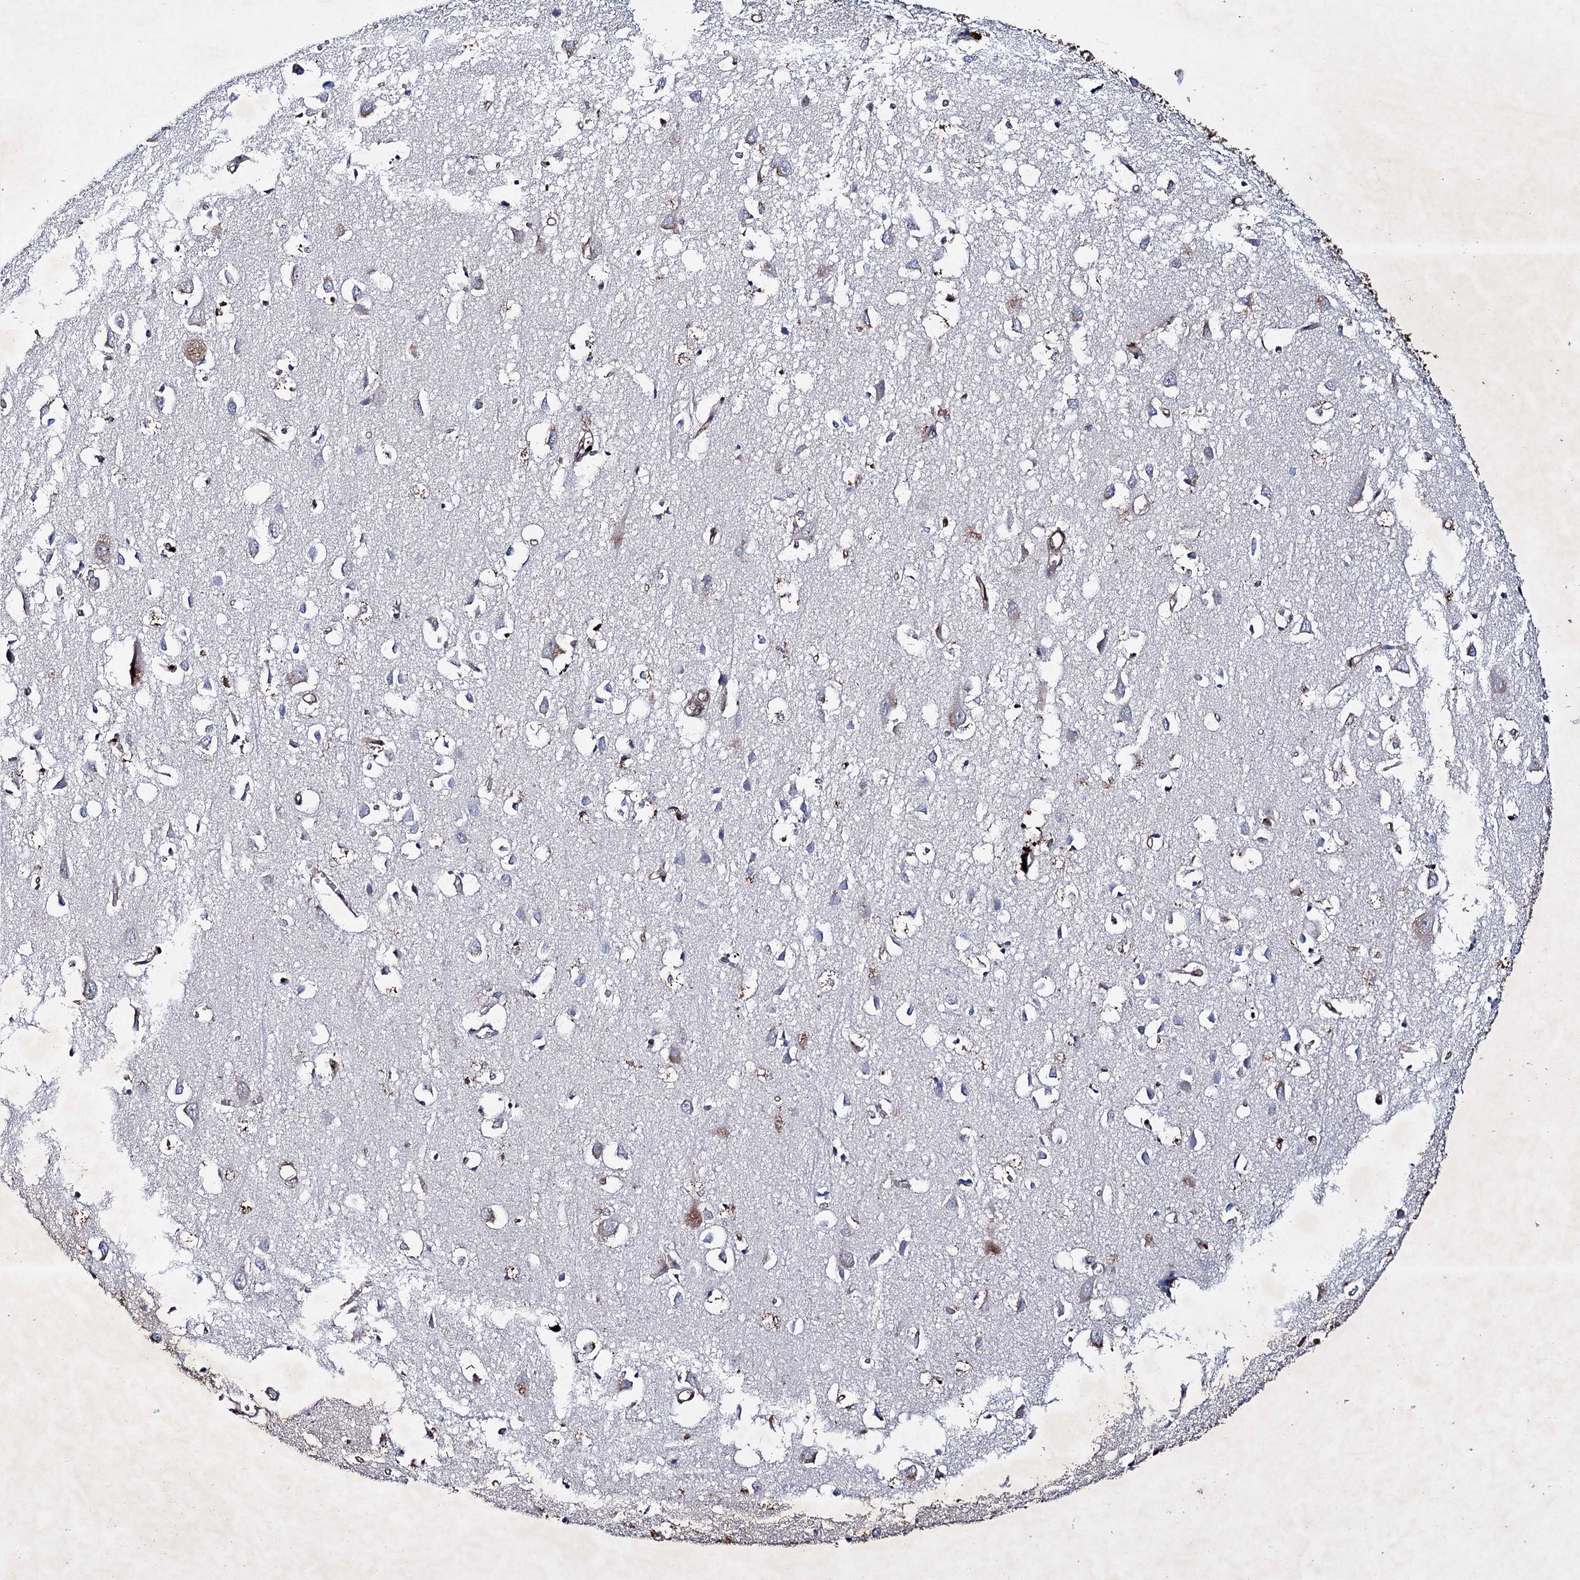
{"staining": {"intensity": "moderate", "quantity": ">75%", "location": "cytoplasmic/membranous"}, "tissue": "cerebral cortex", "cell_type": "Endothelial cells", "image_type": "normal", "snomed": [{"axis": "morphology", "description": "Normal tissue, NOS"}, {"axis": "topography", "description": "Cerebral cortex"}], "caption": "A medium amount of moderate cytoplasmic/membranous positivity is present in approximately >75% of endothelial cells in unremarkable cerebral cortex.", "gene": "SCPEP1", "patient": {"sex": "female", "age": 64}}